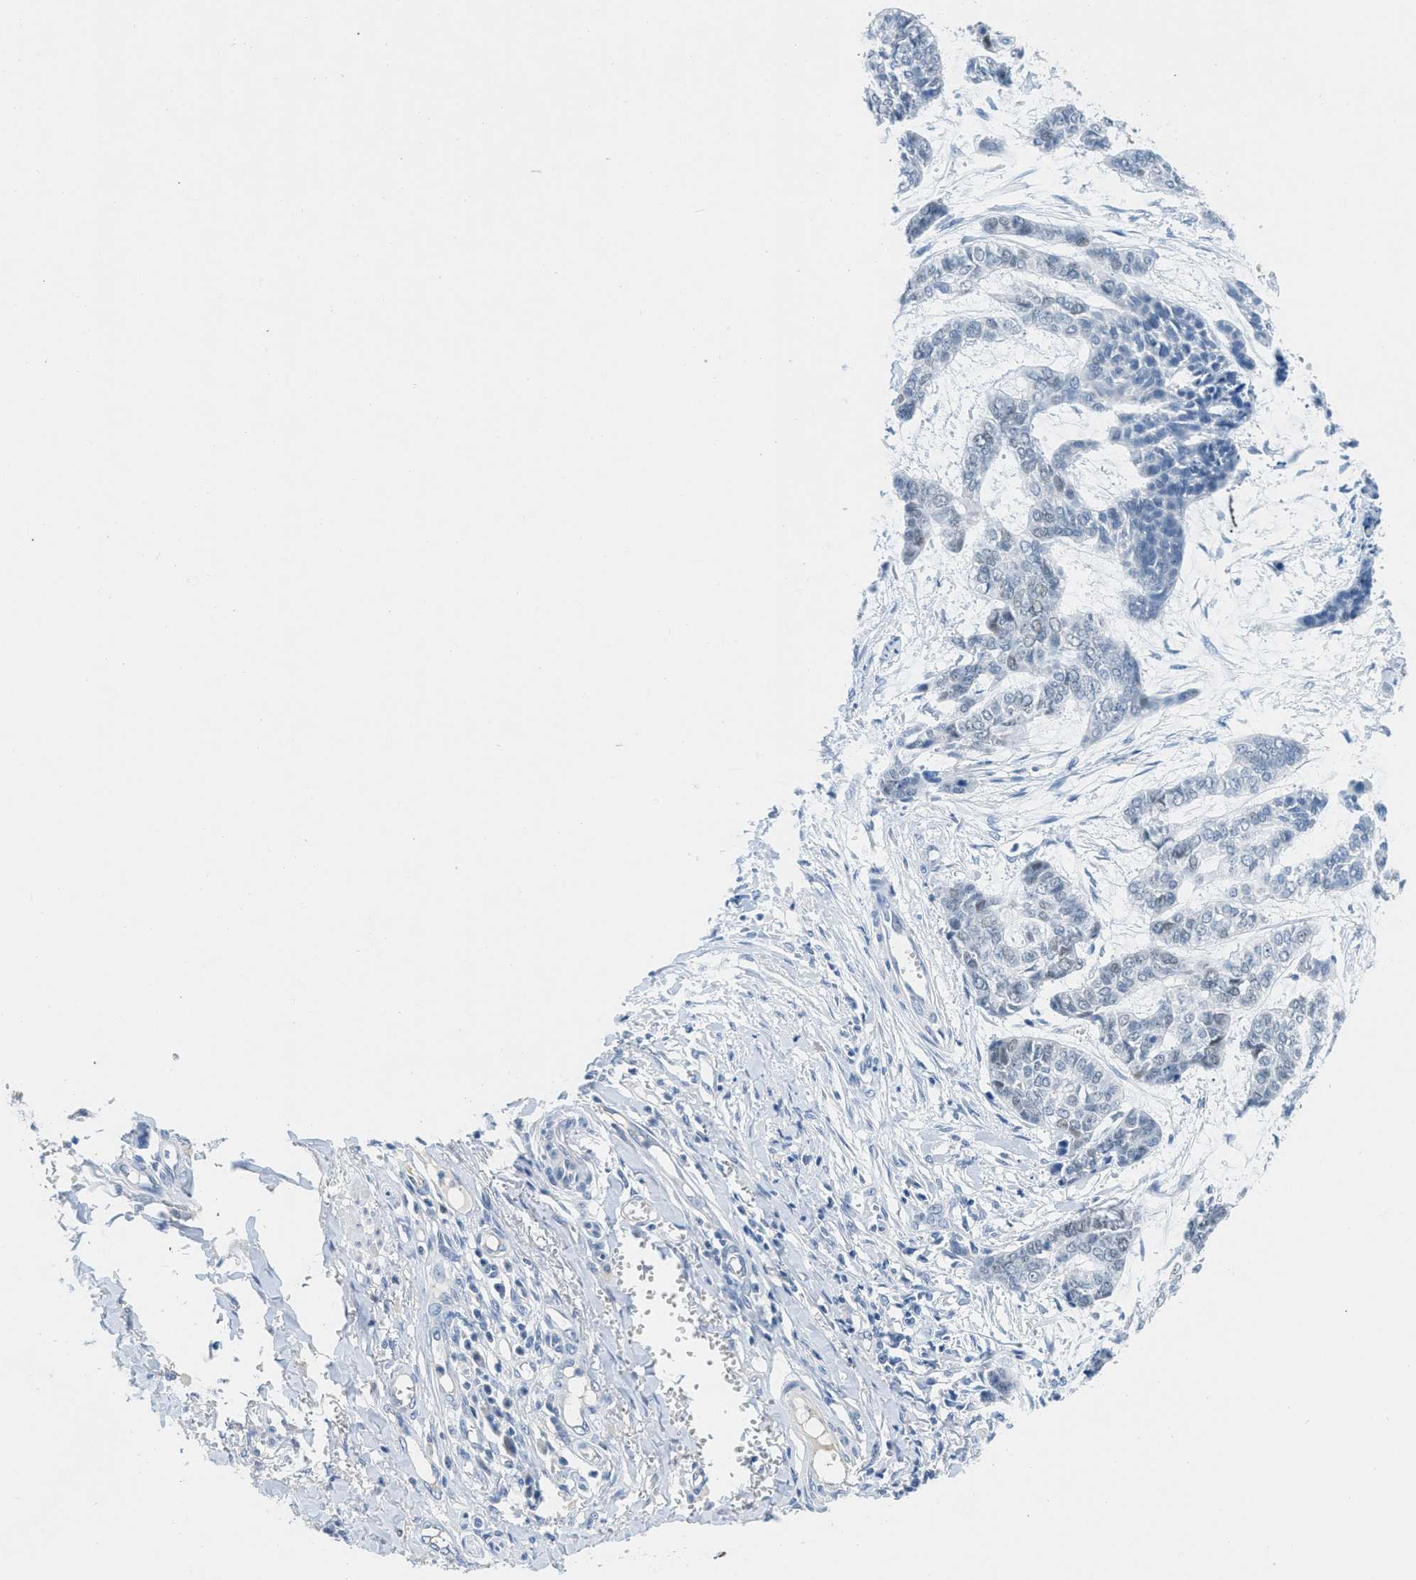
{"staining": {"intensity": "negative", "quantity": "none", "location": "none"}, "tissue": "skin cancer", "cell_type": "Tumor cells", "image_type": "cancer", "snomed": [{"axis": "morphology", "description": "Basal cell carcinoma"}, {"axis": "topography", "description": "Skin"}], "caption": "Tumor cells are negative for brown protein staining in skin cancer.", "gene": "HSF2", "patient": {"sex": "female", "age": 64}}